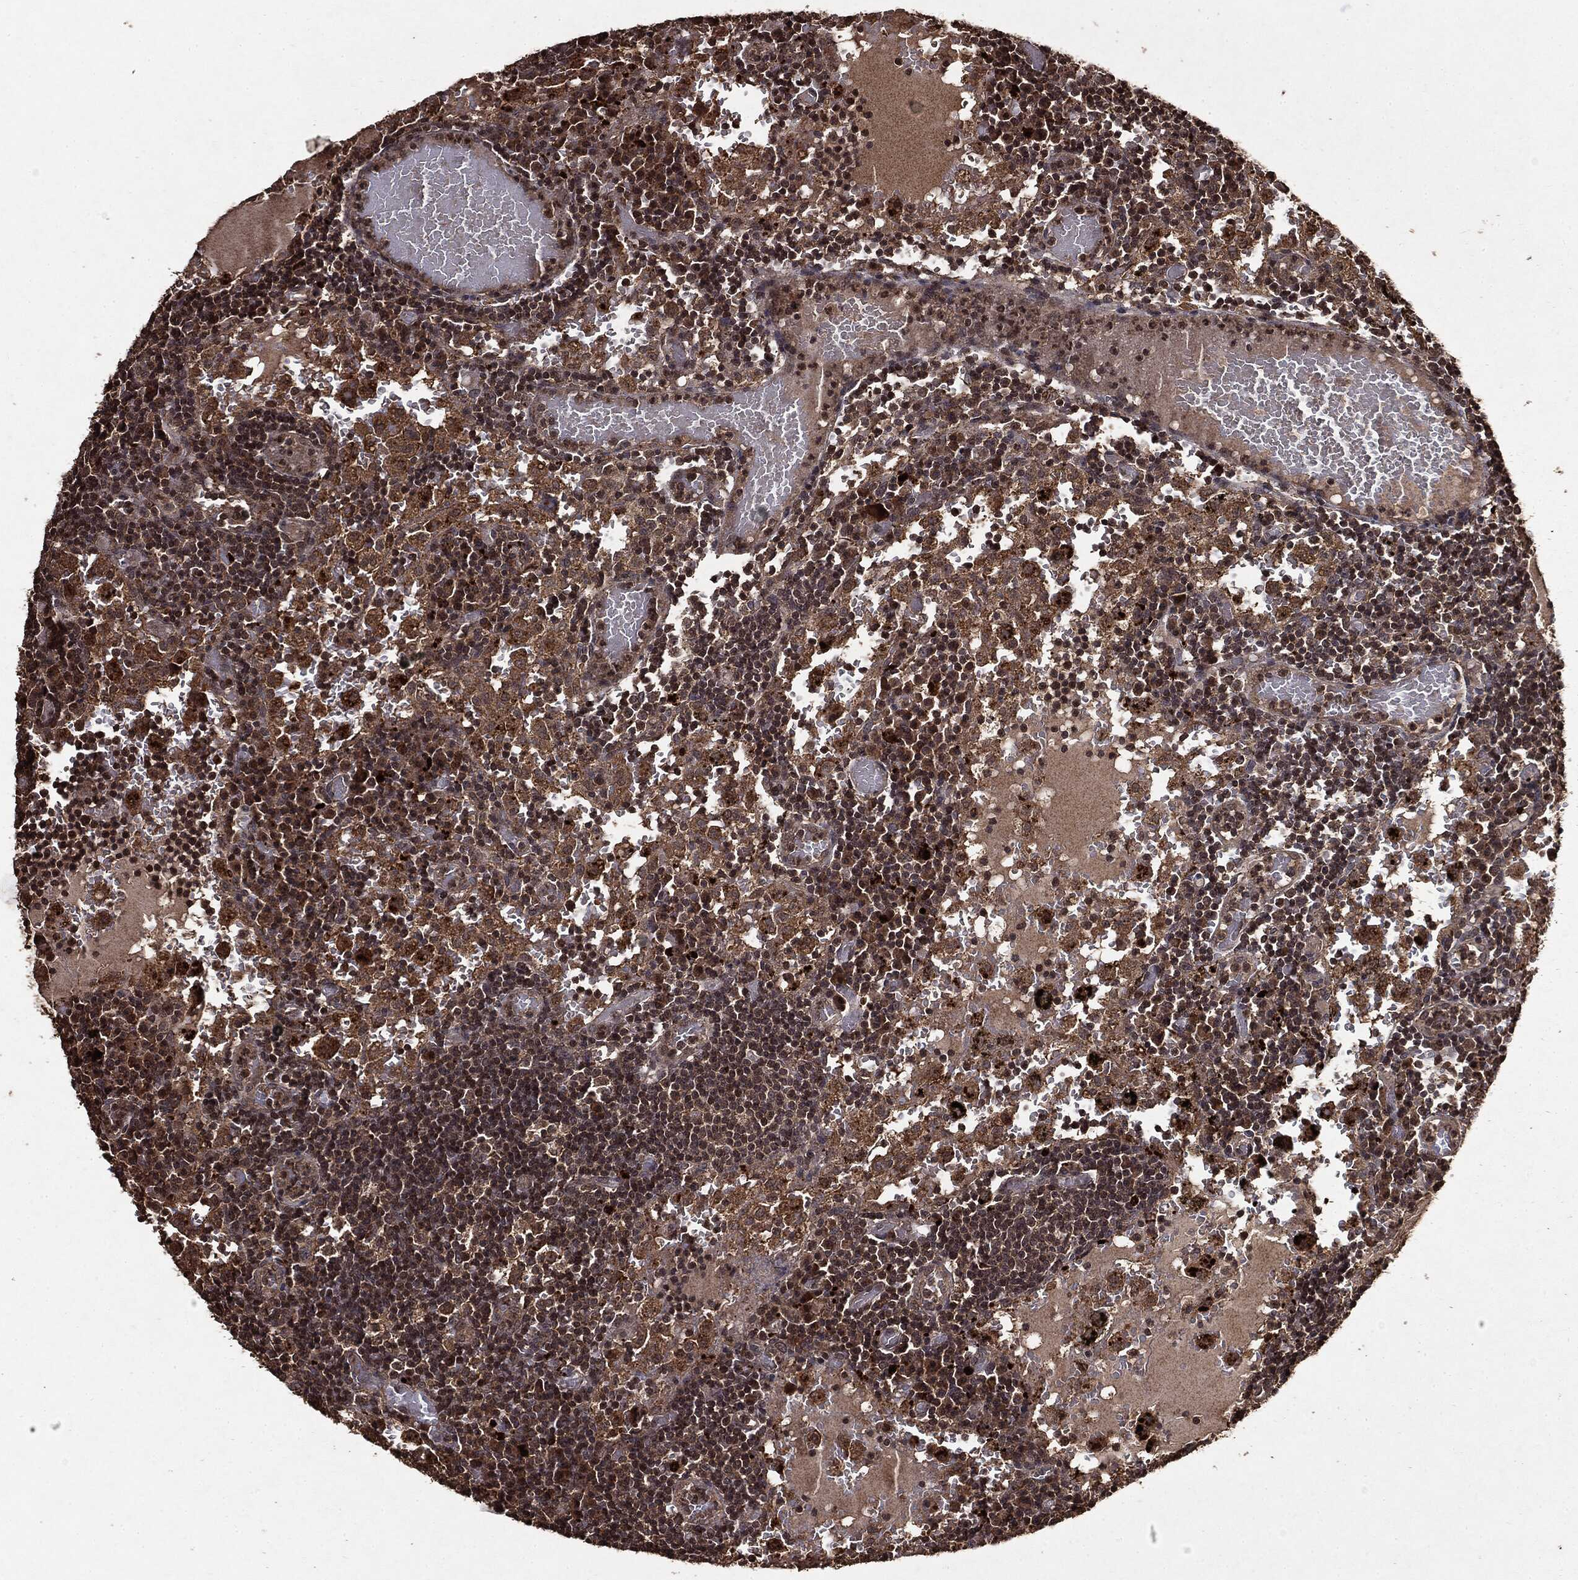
{"staining": {"intensity": "weak", "quantity": "25%-75%", "location": "cytoplasmic/membranous"}, "tissue": "lymph node", "cell_type": "Germinal center cells", "image_type": "normal", "snomed": [{"axis": "morphology", "description": "Normal tissue, NOS"}, {"axis": "topography", "description": "Lymph node"}], "caption": "Weak cytoplasmic/membranous expression for a protein is present in approximately 25%-75% of germinal center cells of normal lymph node using immunohistochemistry (IHC).", "gene": "MTOR", "patient": {"sex": "male", "age": 62}}